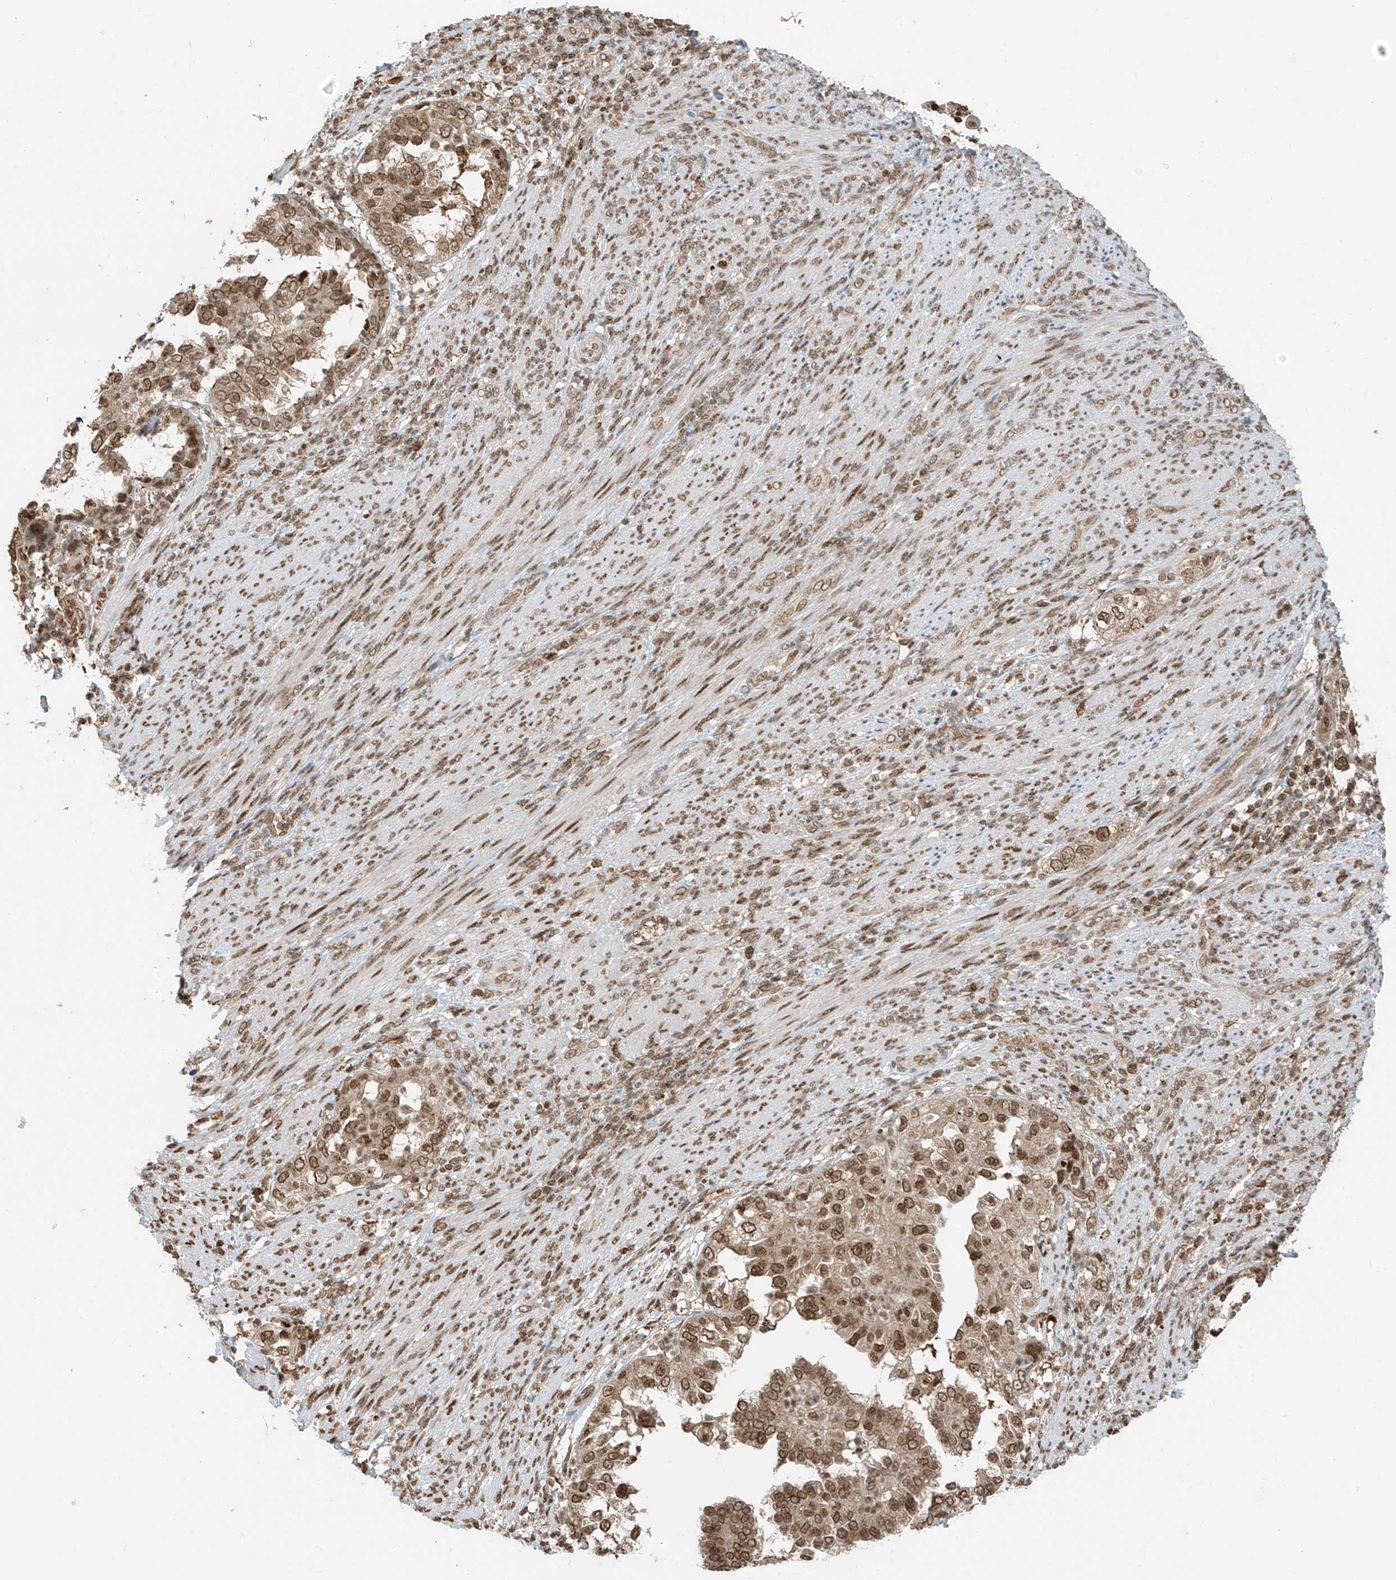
{"staining": {"intensity": "moderate", "quantity": ">75%", "location": "cytoplasmic/membranous,nuclear"}, "tissue": "endometrial cancer", "cell_type": "Tumor cells", "image_type": "cancer", "snomed": [{"axis": "morphology", "description": "Adenocarcinoma, NOS"}, {"axis": "topography", "description": "Endometrium"}], "caption": "High-power microscopy captured an IHC micrograph of endometrial cancer (adenocarcinoma), revealing moderate cytoplasmic/membranous and nuclear positivity in about >75% of tumor cells.", "gene": "KPNB1", "patient": {"sex": "female", "age": 85}}